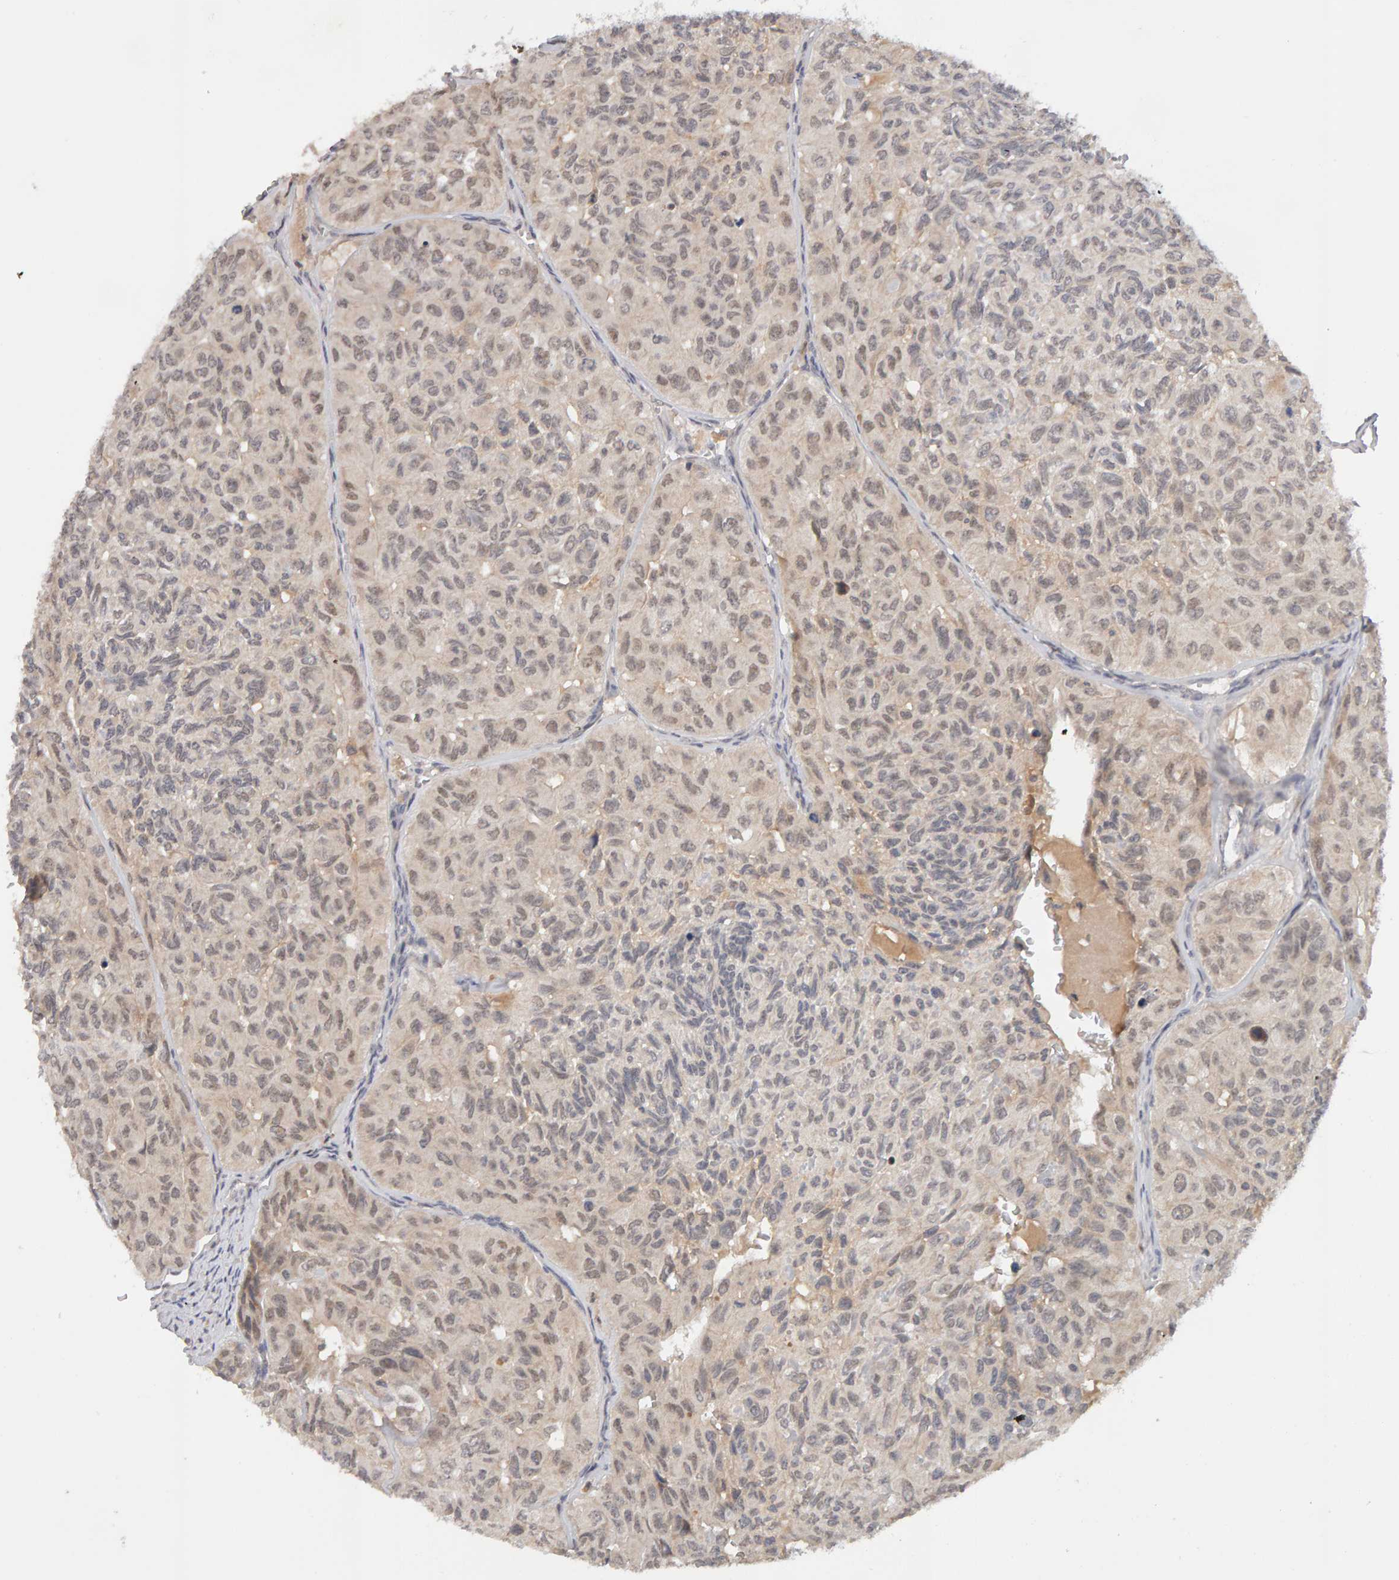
{"staining": {"intensity": "weak", "quantity": "25%-75%", "location": "cytoplasmic/membranous,nuclear"}, "tissue": "head and neck cancer", "cell_type": "Tumor cells", "image_type": "cancer", "snomed": [{"axis": "morphology", "description": "Adenocarcinoma, NOS"}, {"axis": "topography", "description": "Salivary gland, NOS"}, {"axis": "topography", "description": "Head-Neck"}], "caption": "Protein expression analysis of head and neck cancer (adenocarcinoma) displays weak cytoplasmic/membranous and nuclear positivity in approximately 25%-75% of tumor cells.", "gene": "NUDCD1", "patient": {"sex": "female", "age": 76}}